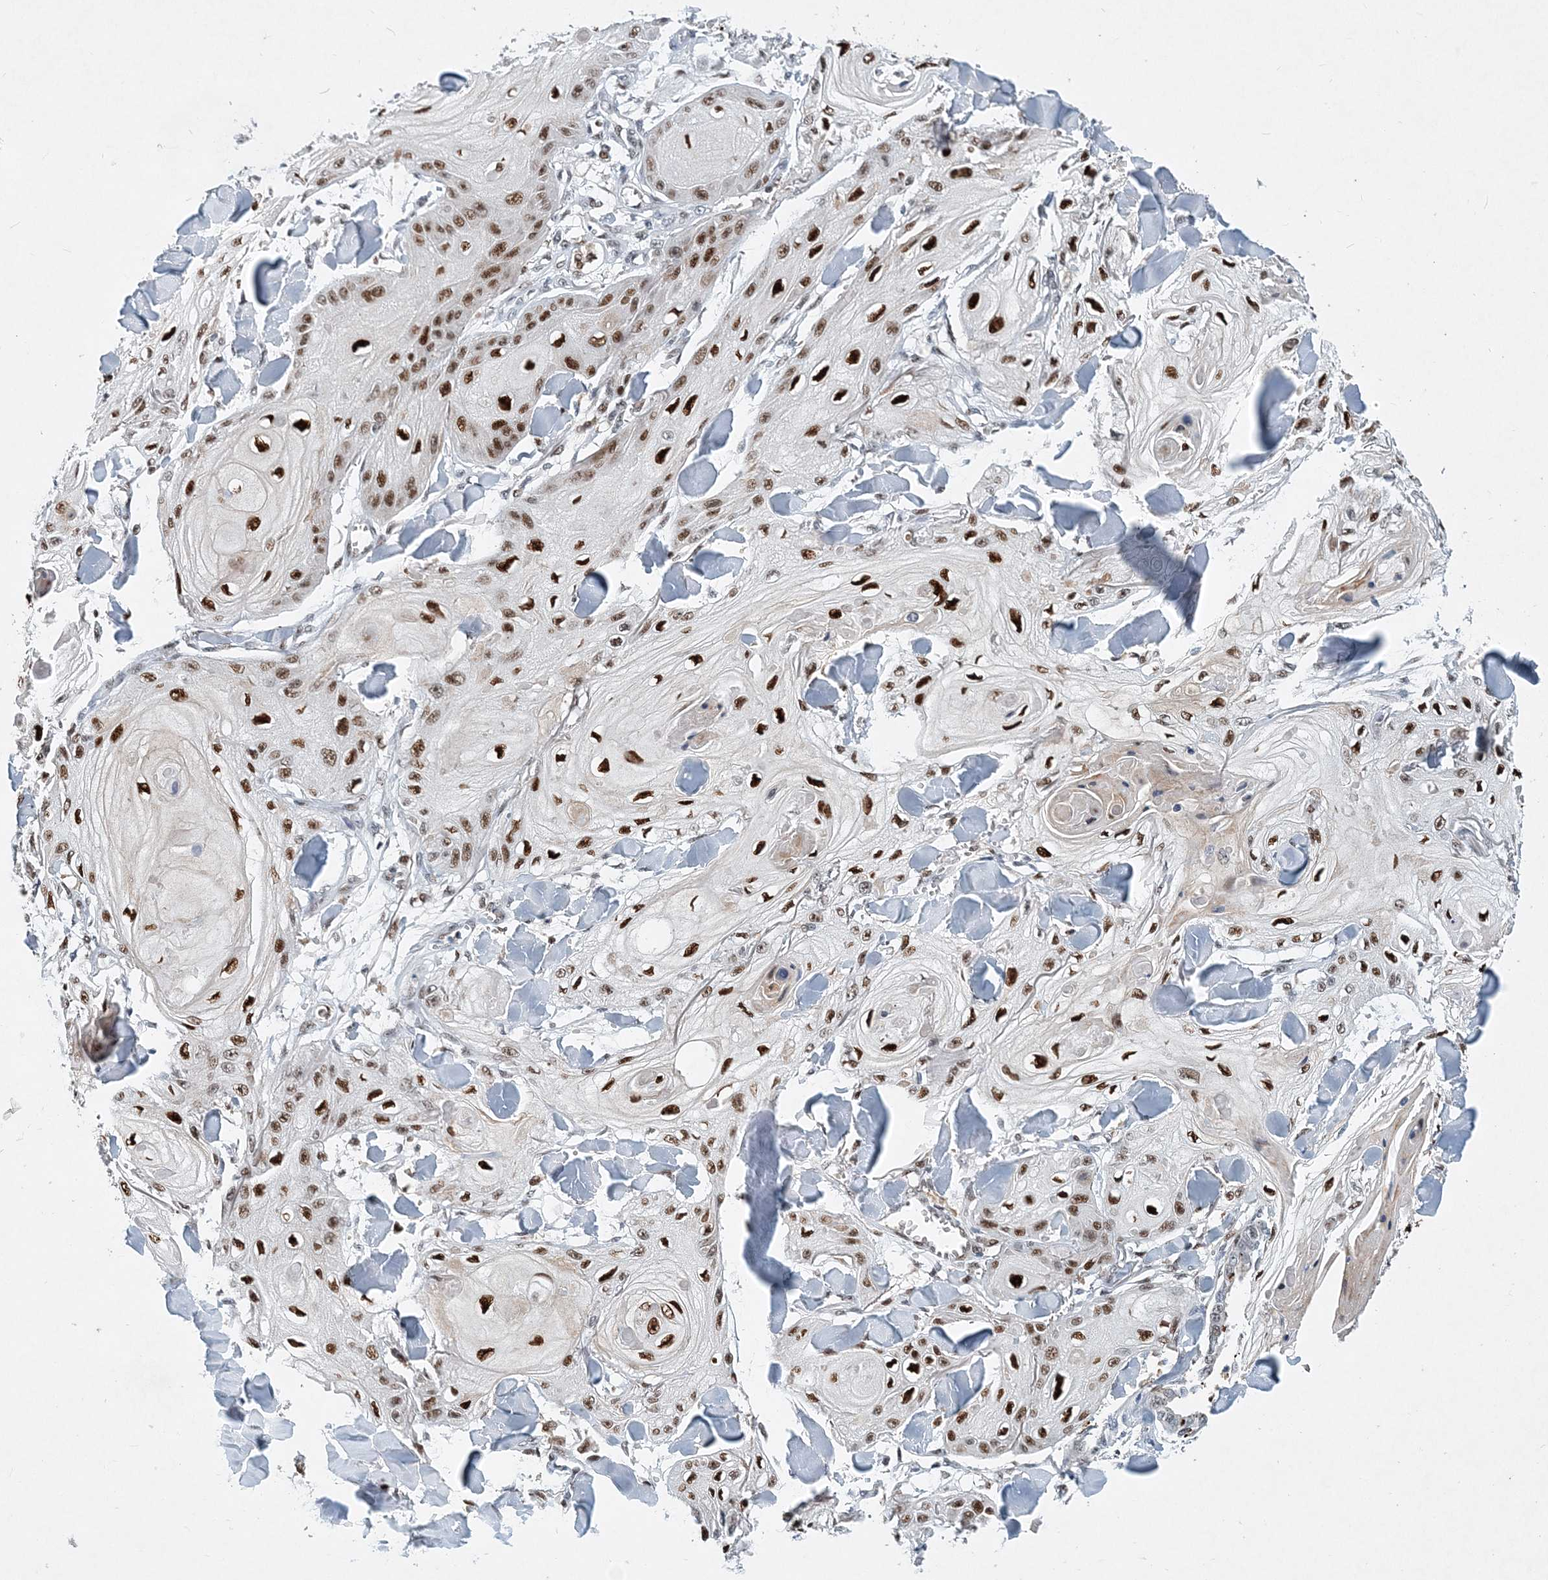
{"staining": {"intensity": "strong", "quantity": ">75%", "location": "nuclear"}, "tissue": "skin cancer", "cell_type": "Tumor cells", "image_type": "cancer", "snomed": [{"axis": "morphology", "description": "Squamous cell carcinoma, NOS"}, {"axis": "topography", "description": "Skin"}], "caption": "IHC of squamous cell carcinoma (skin) exhibits high levels of strong nuclear positivity in about >75% of tumor cells.", "gene": "KPNA4", "patient": {"sex": "male", "age": 74}}